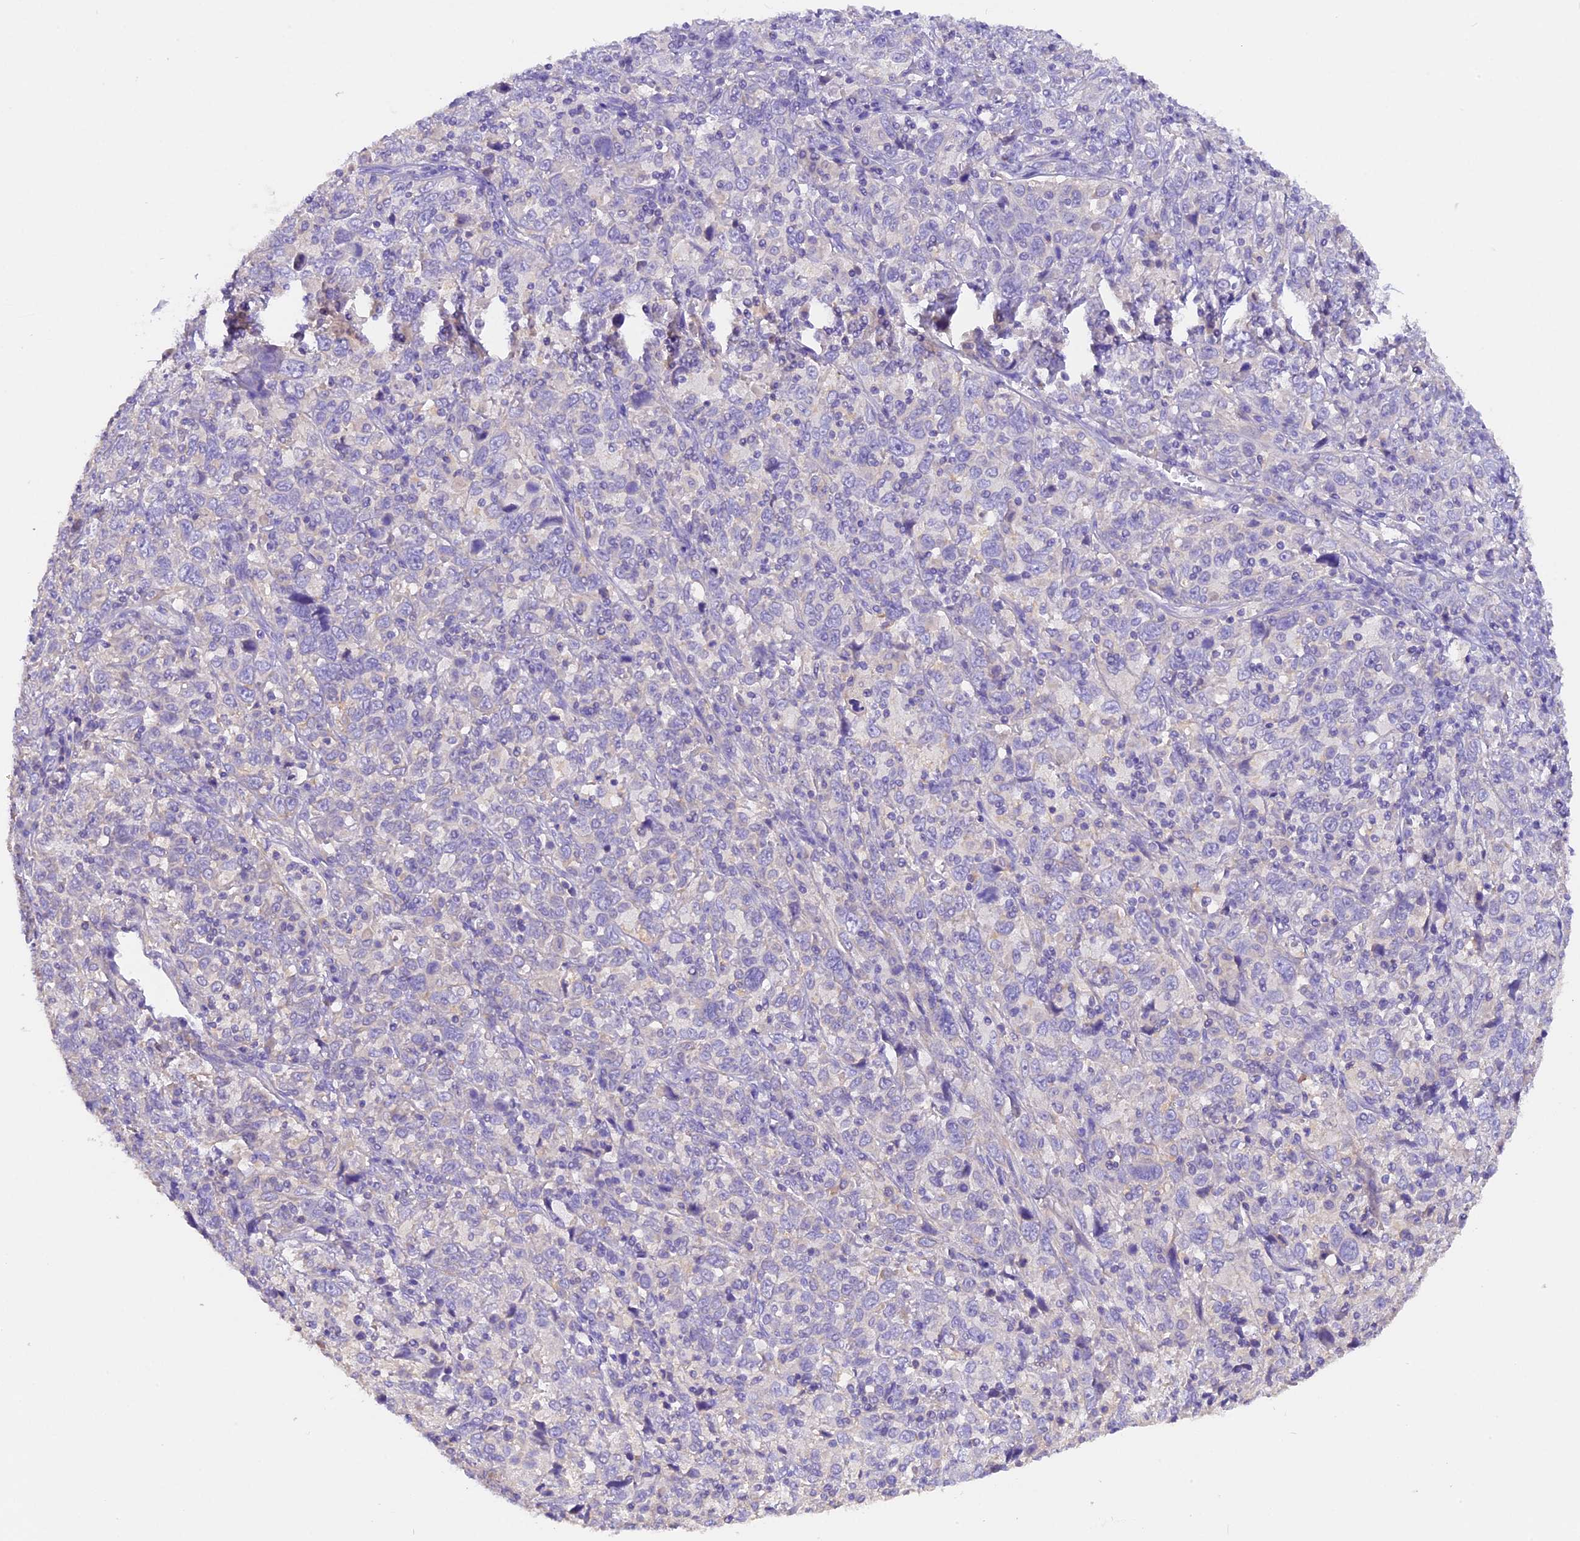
{"staining": {"intensity": "negative", "quantity": "none", "location": "none"}, "tissue": "cervical cancer", "cell_type": "Tumor cells", "image_type": "cancer", "snomed": [{"axis": "morphology", "description": "Squamous cell carcinoma, NOS"}, {"axis": "topography", "description": "Cervix"}], "caption": "Immunohistochemistry (IHC) image of cervical squamous cell carcinoma stained for a protein (brown), which exhibits no positivity in tumor cells.", "gene": "AP3B2", "patient": {"sex": "female", "age": 46}}